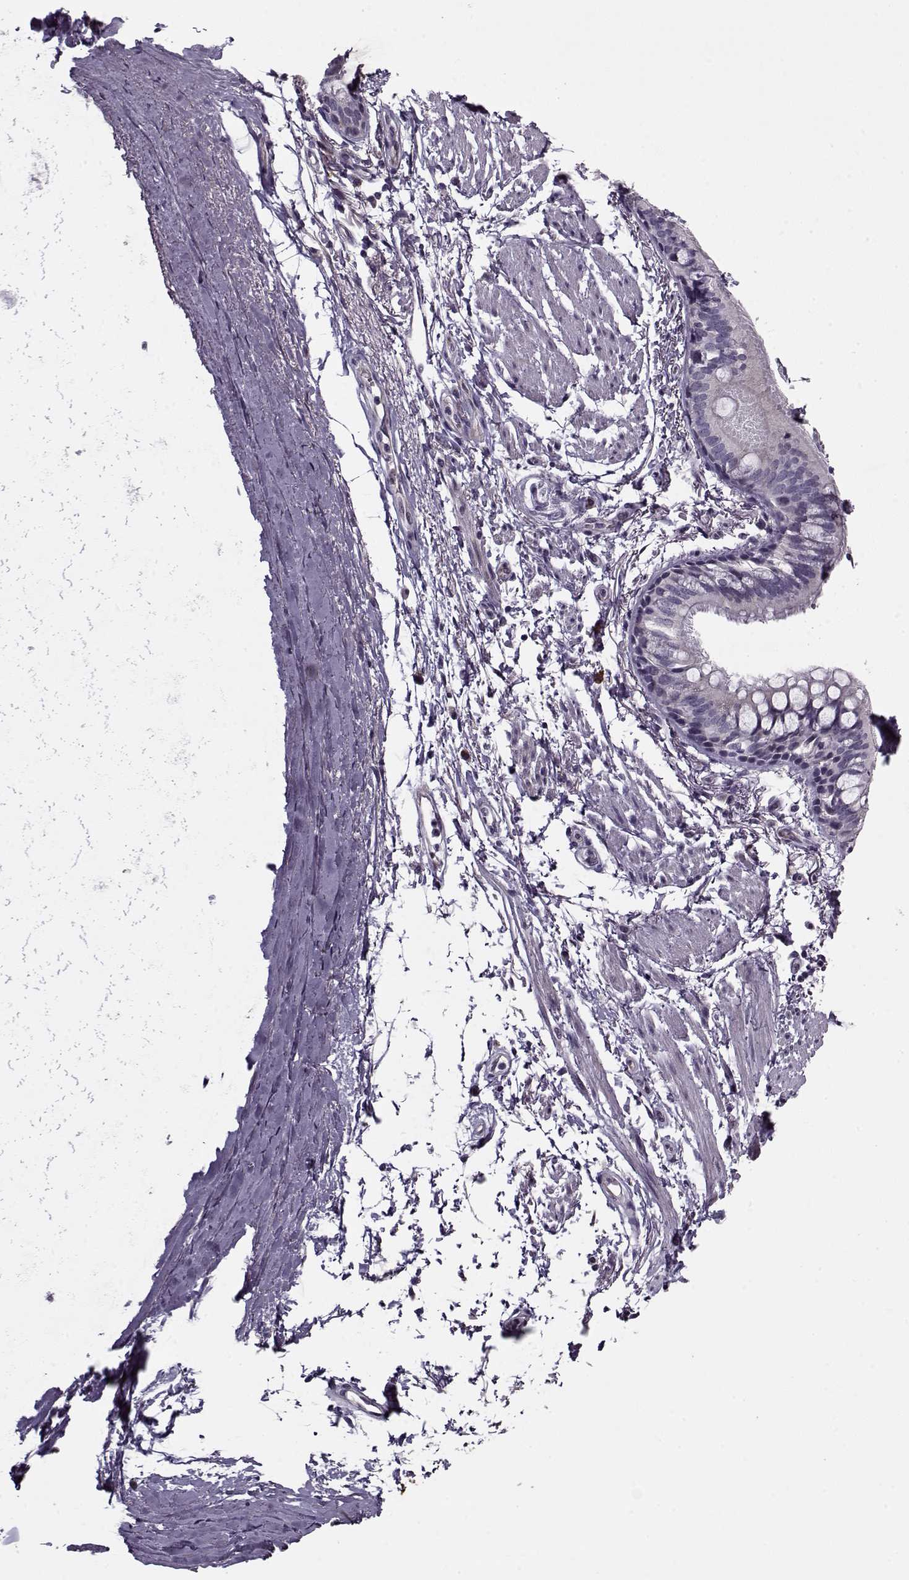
{"staining": {"intensity": "negative", "quantity": "none", "location": "none"}, "tissue": "bronchus", "cell_type": "Respiratory epithelial cells", "image_type": "normal", "snomed": [{"axis": "morphology", "description": "Normal tissue, NOS"}, {"axis": "topography", "description": "Lymph node"}, {"axis": "topography", "description": "Bronchus"}], "caption": "A histopathology image of human bronchus is negative for staining in respiratory epithelial cells. (IHC, brightfield microscopy, high magnification).", "gene": "KRT9", "patient": {"sex": "female", "age": 70}}